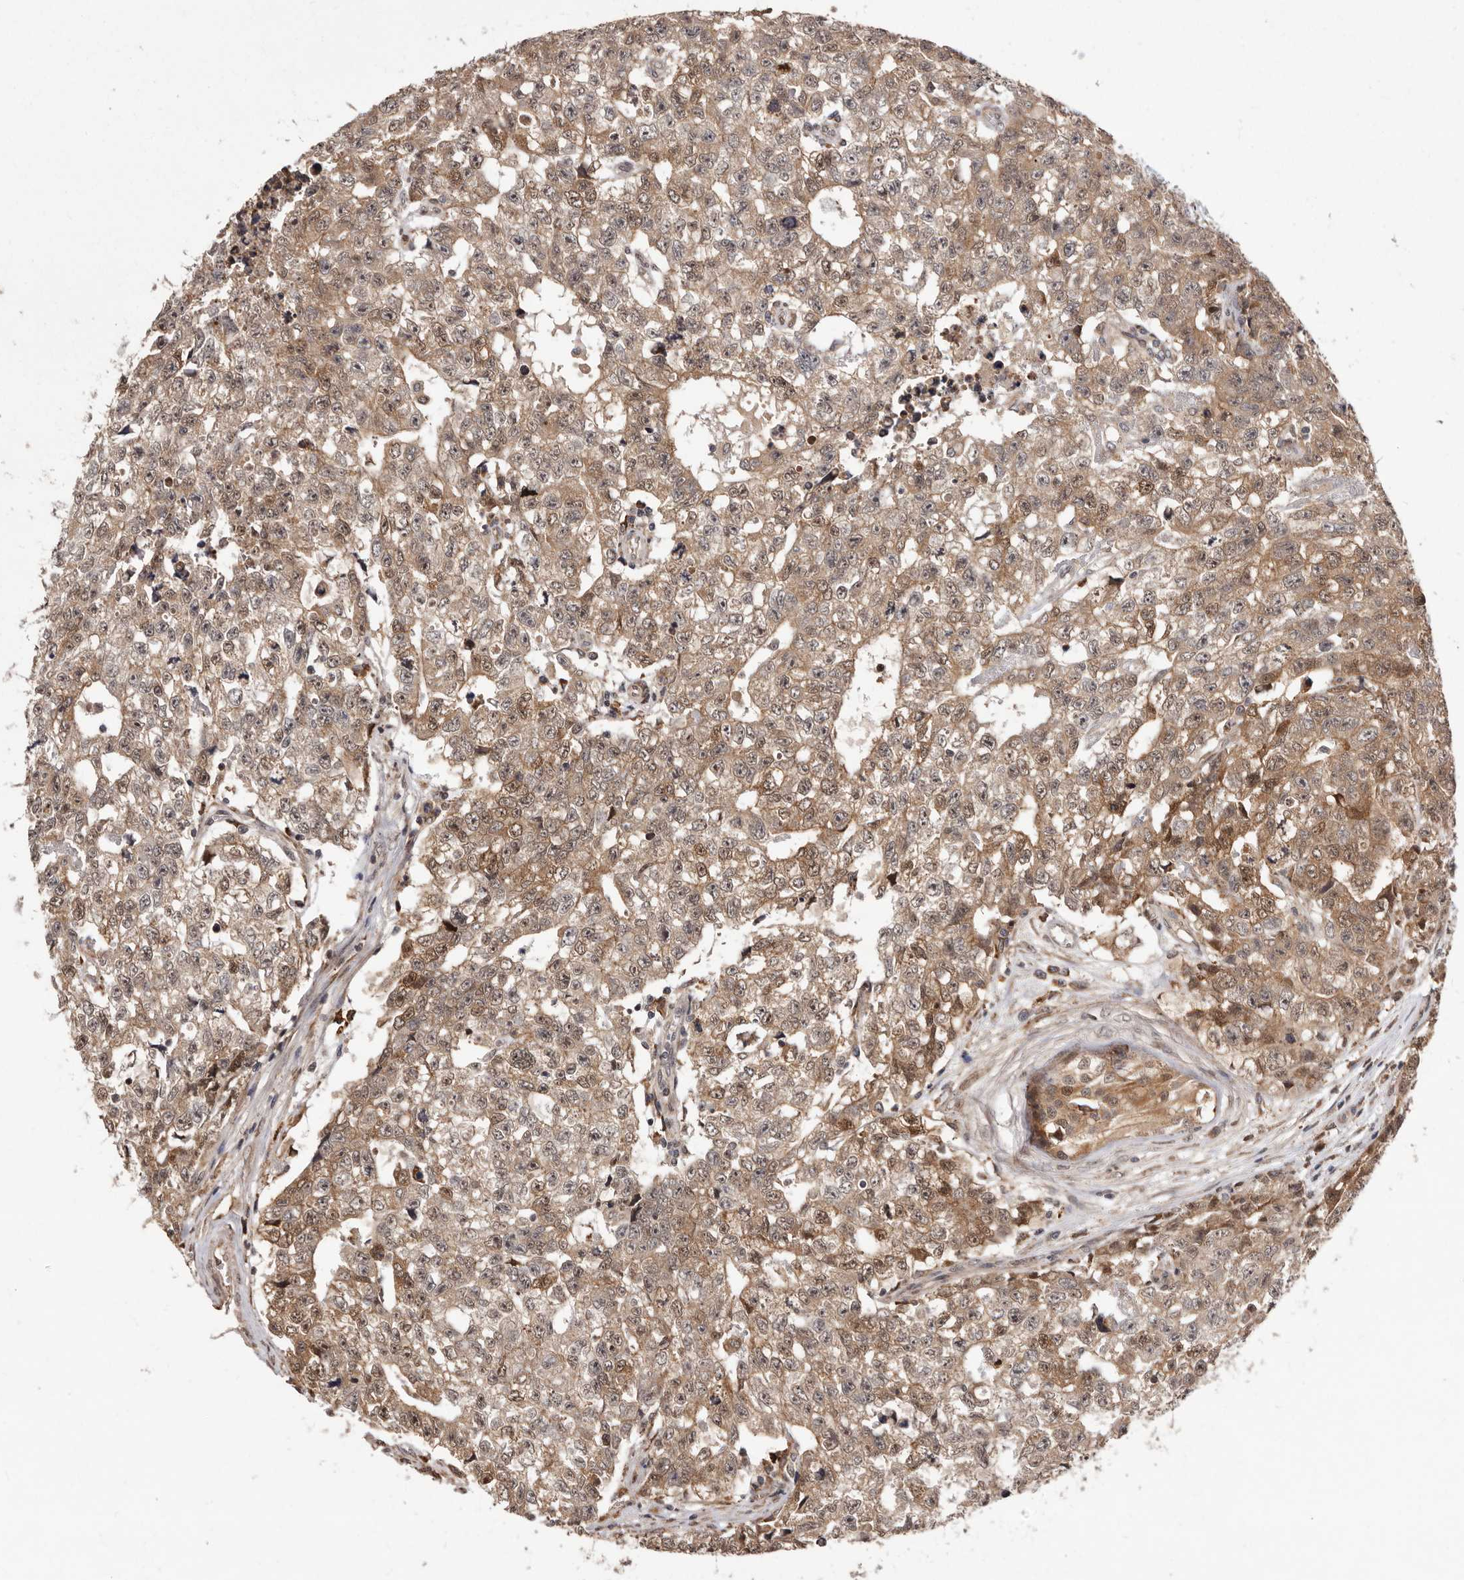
{"staining": {"intensity": "moderate", "quantity": ">75%", "location": "cytoplasmic/membranous"}, "tissue": "testis cancer", "cell_type": "Tumor cells", "image_type": "cancer", "snomed": [{"axis": "morphology", "description": "Carcinoma, Embryonal, NOS"}, {"axis": "topography", "description": "Testis"}], "caption": "Human testis cancer (embryonal carcinoma) stained for a protein (brown) displays moderate cytoplasmic/membranous positive positivity in about >75% of tumor cells.", "gene": "RRM2B", "patient": {"sex": "male", "age": 28}}